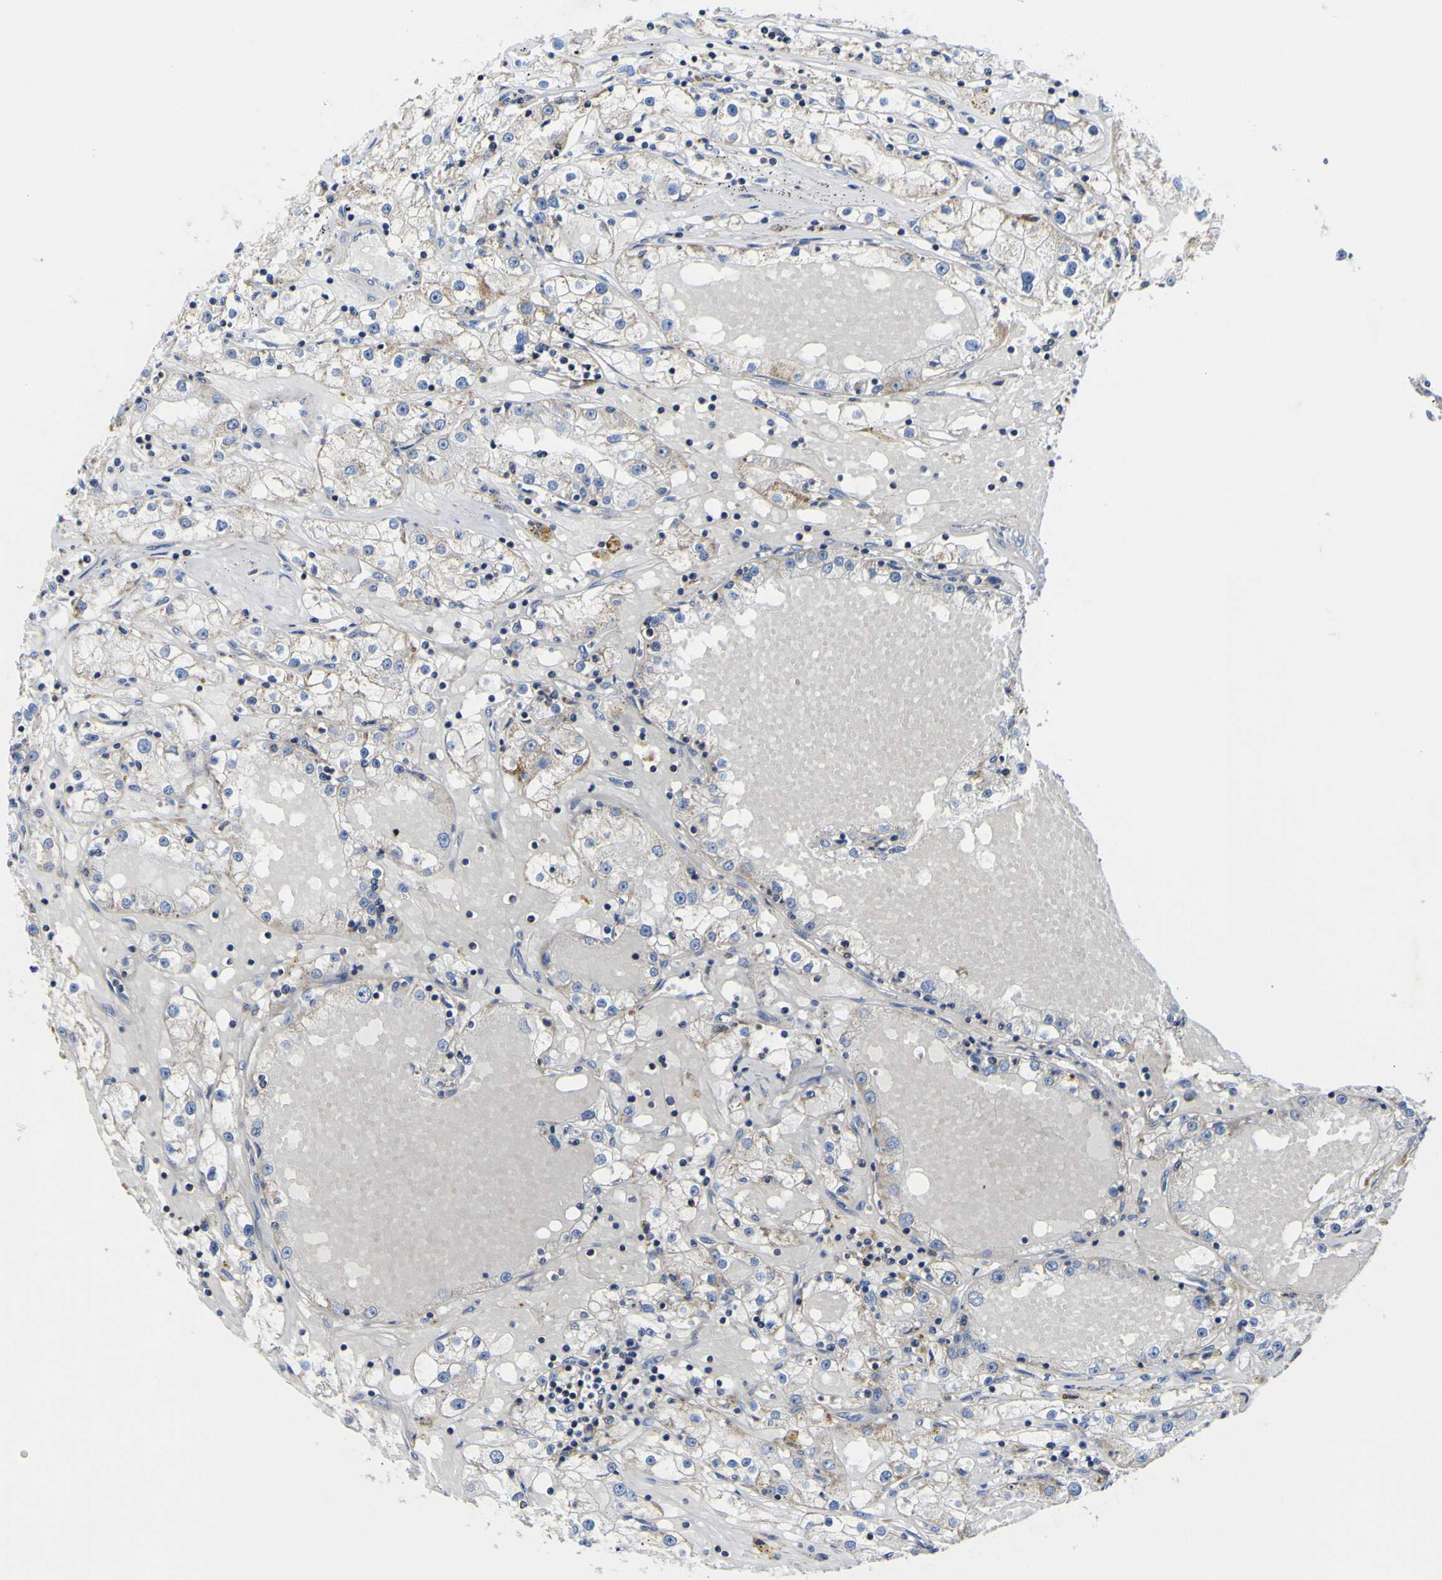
{"staining": {"intensity": "moderate", "quantity": "25%-75%", "location": "cytoplasmic/membranous"}, "tissue": "renal cancer", "cell_type": "Tumor cells", "image_type": "cancer", "snomed": [{"axis": "morphology", "description": "Adenocarcinoma, NOS"}, {"axis": "topography", "description": "Kidney"}], "caption": "A brown stain highlights moderate cytoplasmic/membranous staining of a protein in renal cancer tumor cells. (brown staining indicates protein expression, while blue staining denotes nuclei).", "gene": "CCDC90B", "patient": {"sex": "male", "age": 56}}